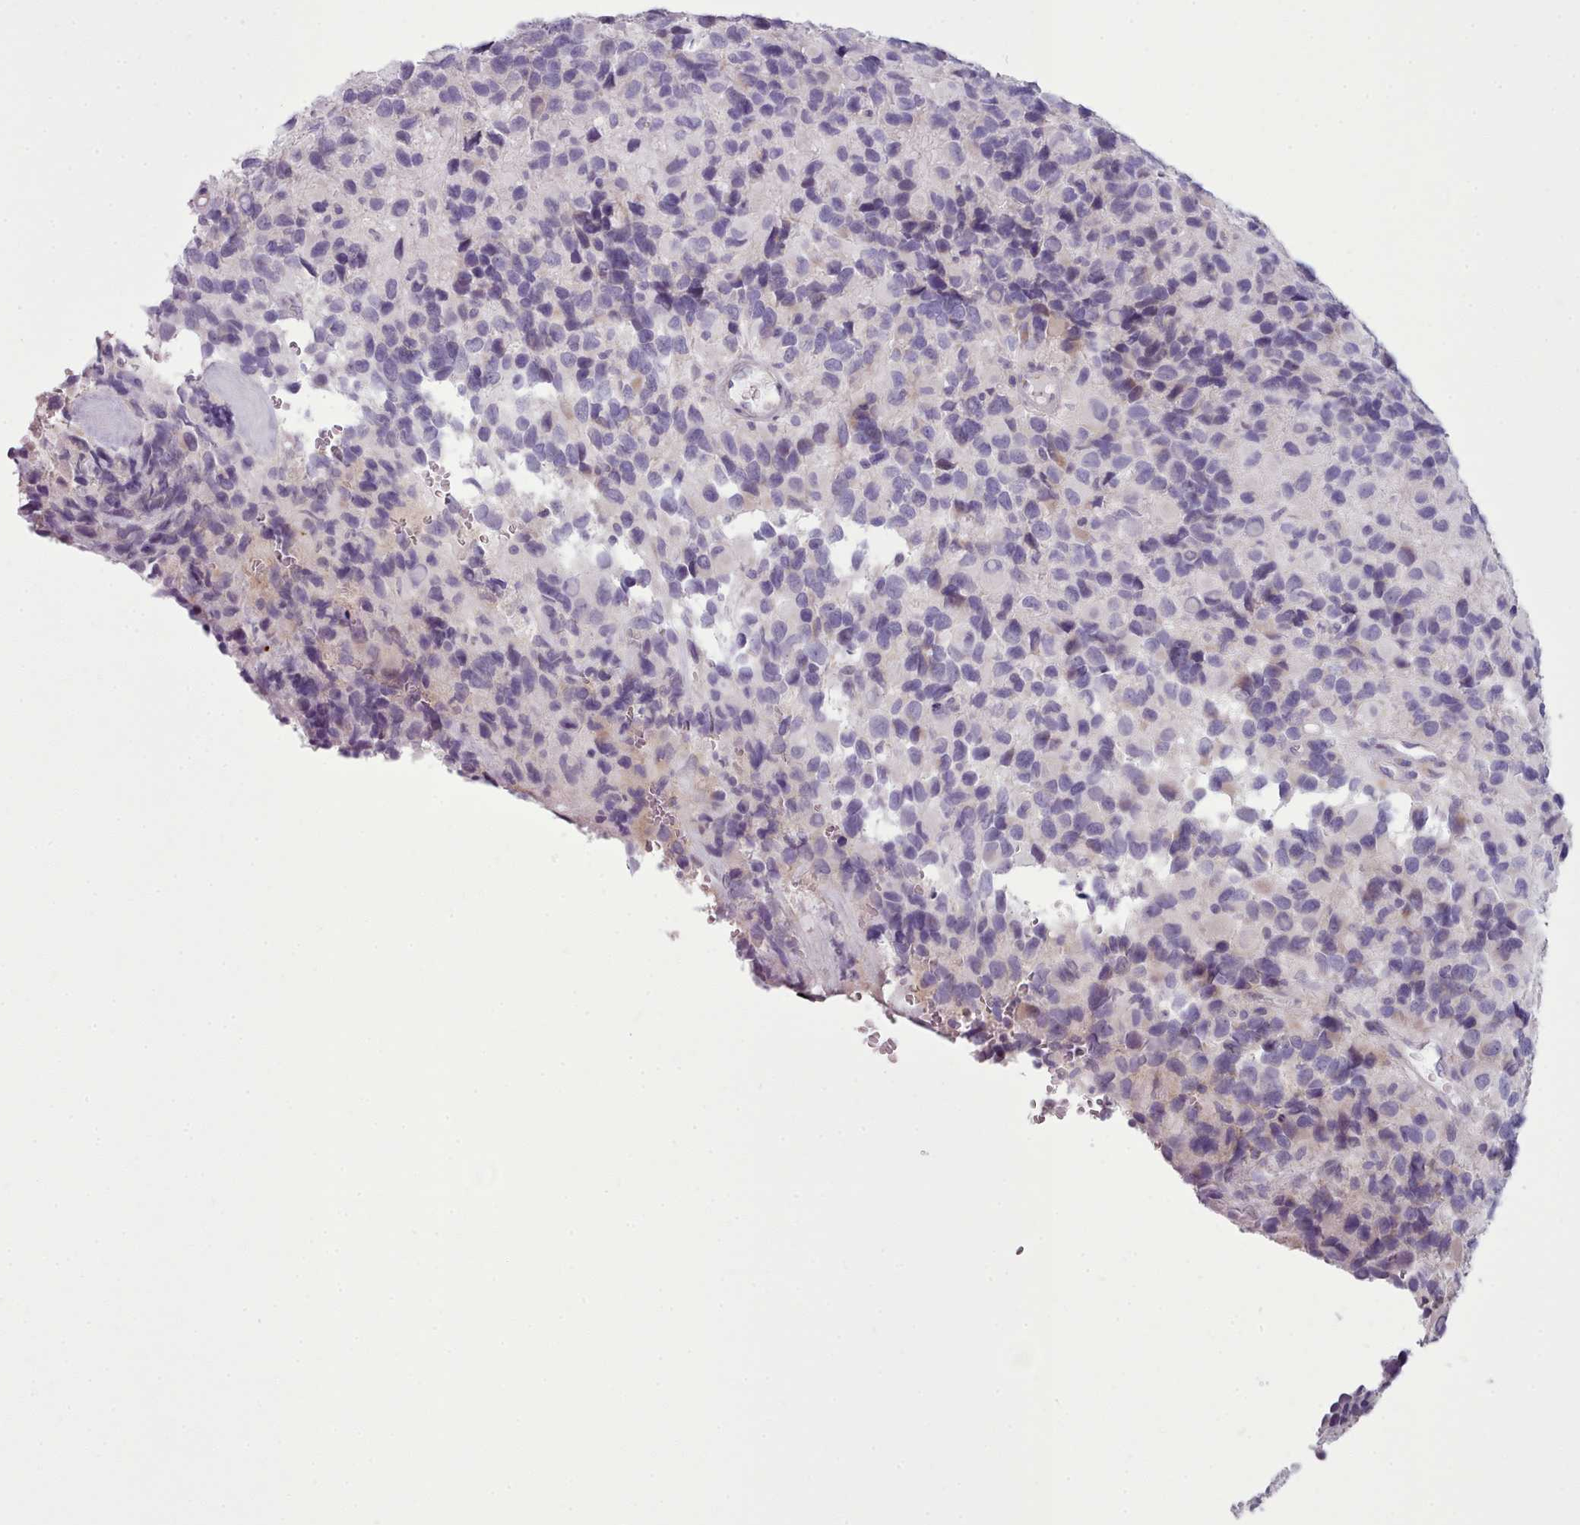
{"staining": {"intensity": "negative", "quantity": "none", "location": "none"}, "tissue": "glioma", "cell_type": "Tumor cells", "image_type": "cancer", "snomed": [{"axis": "morphology", "description": "Glioma, malignant, High grade"}, {"axis": "topography", "description": "Brain"}], "caption": "DAB (3,3'-diaminobenzidine) immunohistochemical staining of glioma exhibits no significant expression in tumor cells.", "gene": "MYRFL", "patient": {"sex": "male", "age": 77}}